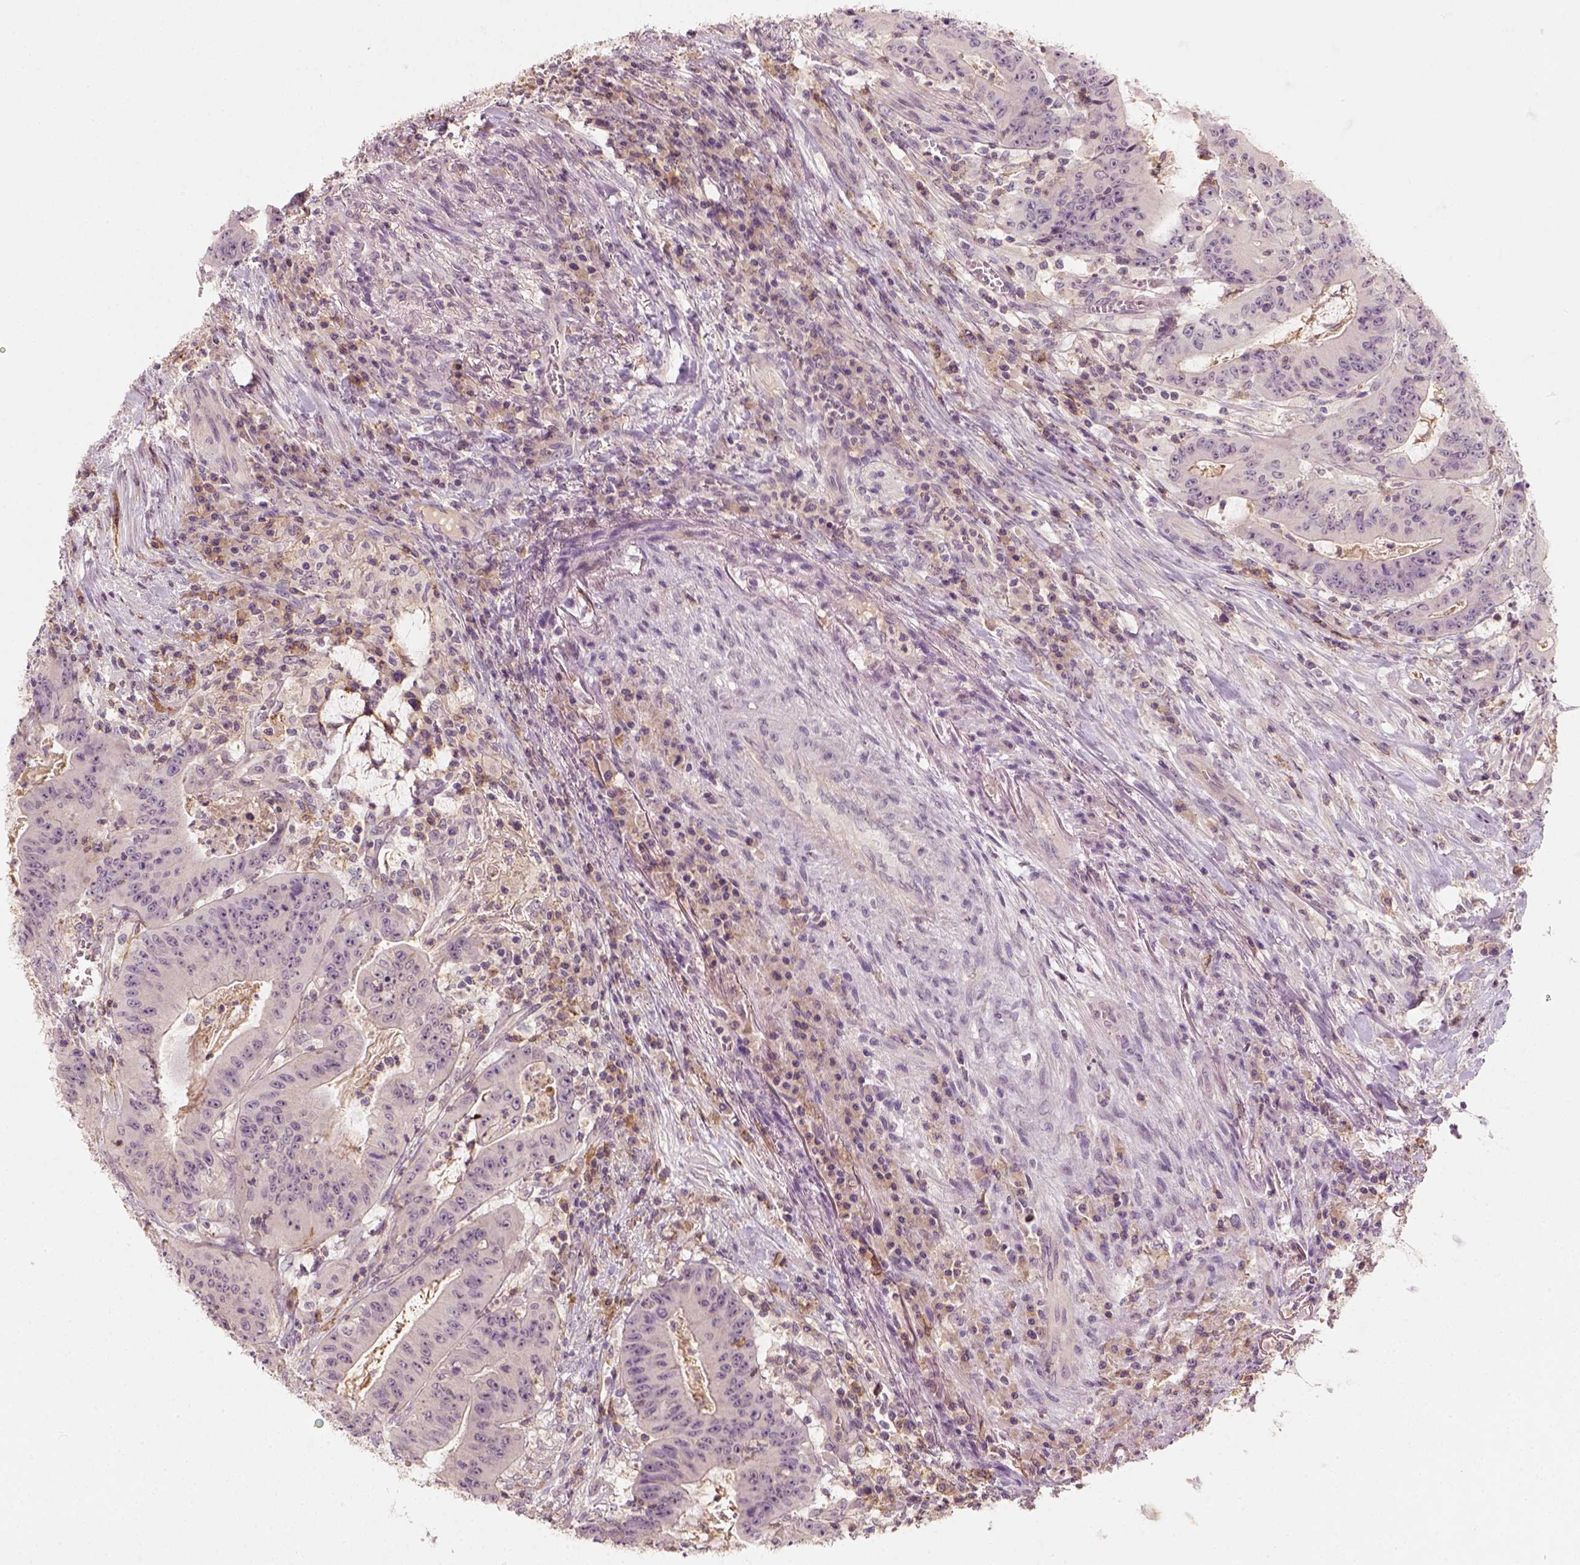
{"staining": {"intensity": "negative", "quantity": "none", "location": "none"}, "tissue": "colorectal cancer", "cell_type": "Tumor cells", "image_type": "cancer", "snomed": [{"axis": "morphology", "description": "Adenocarcinoma, NOS"}, {"axis": "topography", "description": "Colon"}], "caption": "Human colorectal adenocarcinoma stained for a protein using immunohistochemistry reveals no staining in tumor cells.", "gene": "AQP9", "patient": {"sex": "male", "age": 33}}